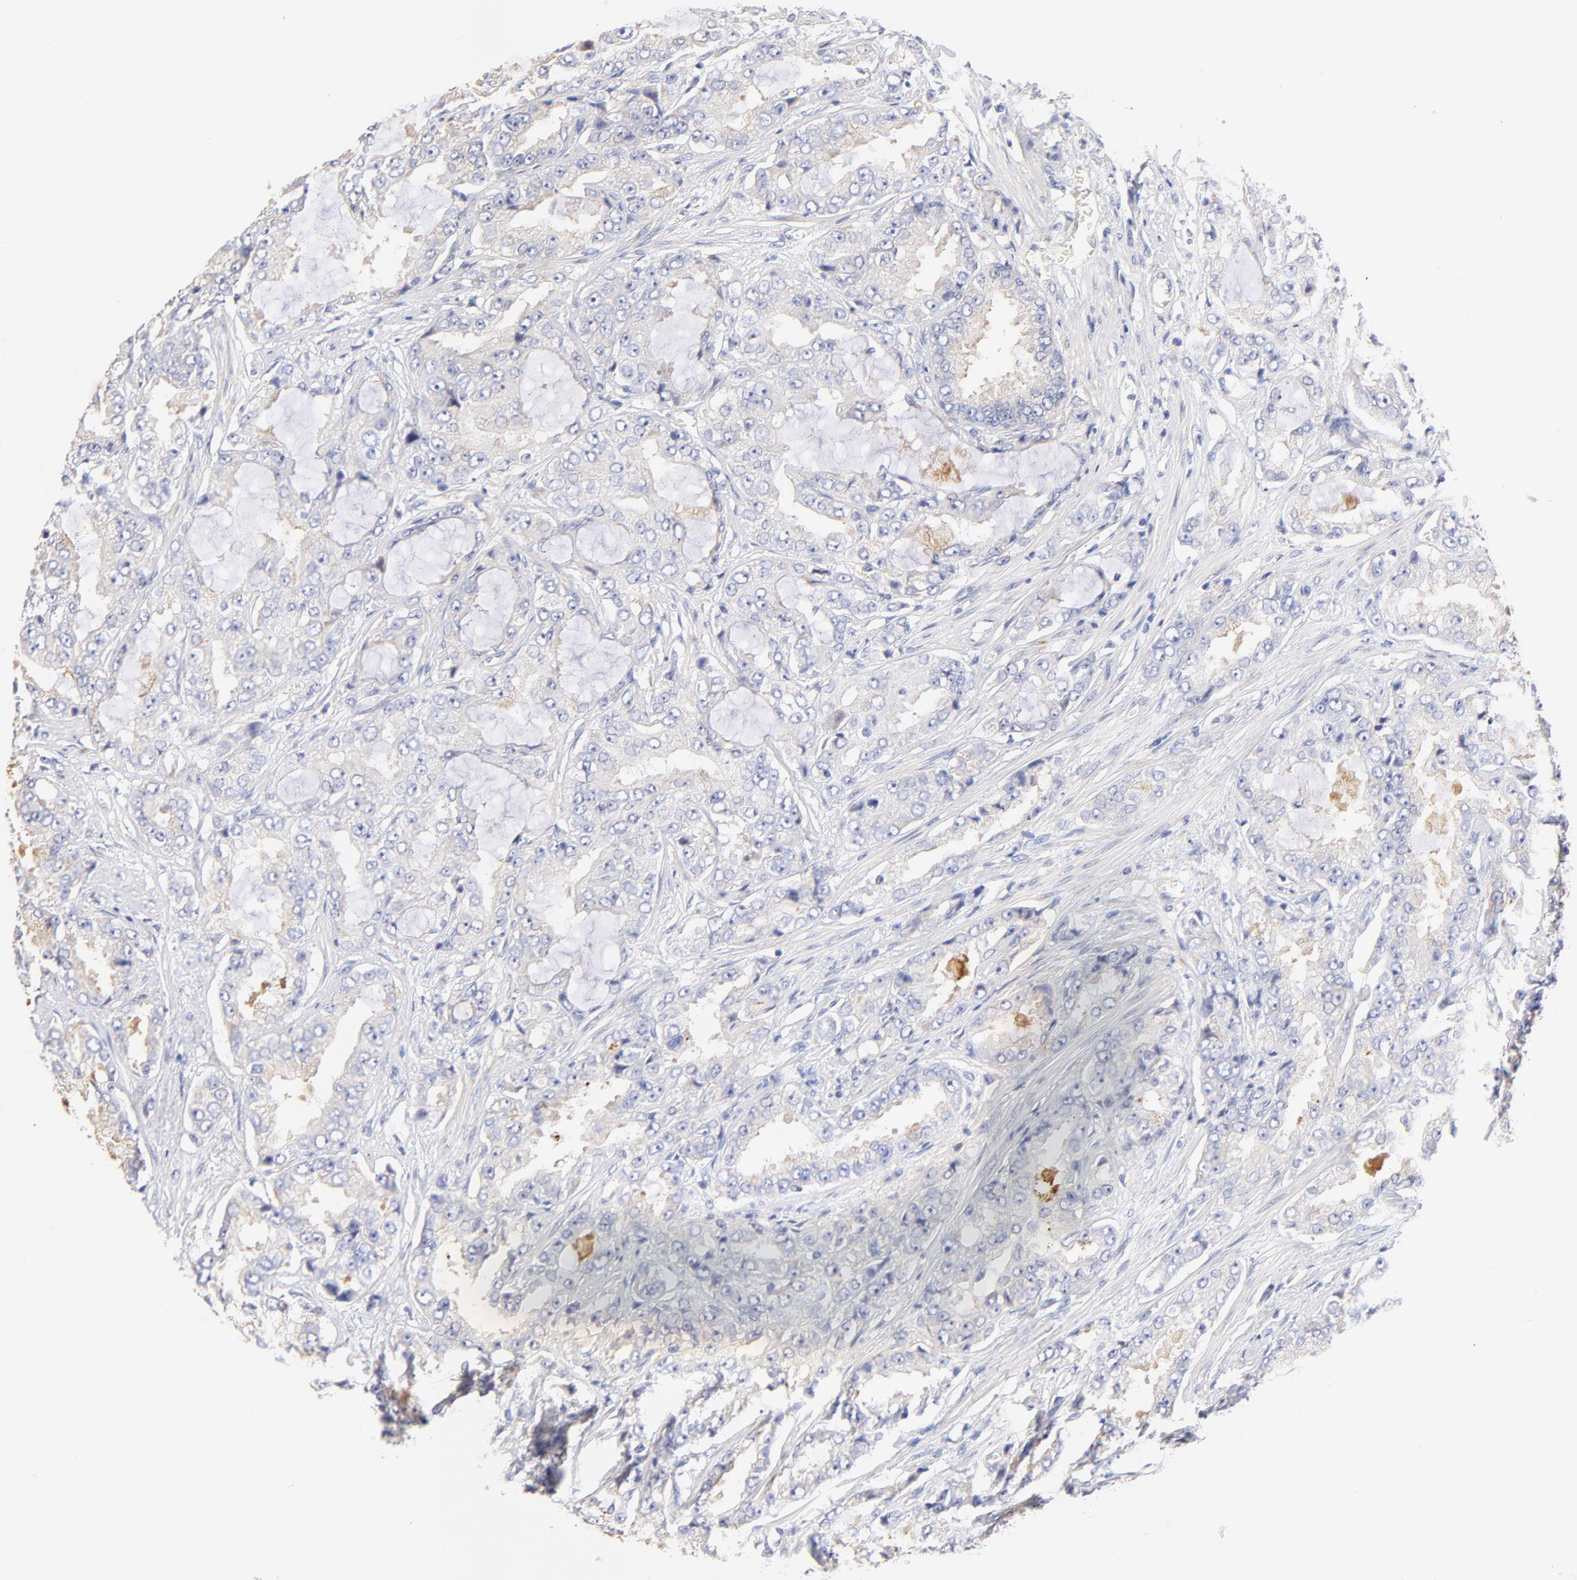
{"staining": {"intensity": "negative", "quantity": "none", "location": "none"}, "tissue": "prostate cancer", "cell_type": "Tumor cells", "image_type": "cancer", "snomed": [{"axis": "morphology", "description": "Adenocarcinoma, High grade"}, {"axis": "topography", "description": "Prostate"}], "caption": "IHC image of prostate cancer (adenocarcinoma (high-grade)) stained for a protein (brown), which exhibits no expression in tumor cells. Nuclei are stained in blue.", "gene": "HS3ST1", "patient": {"sex": "male", "age": 73}}